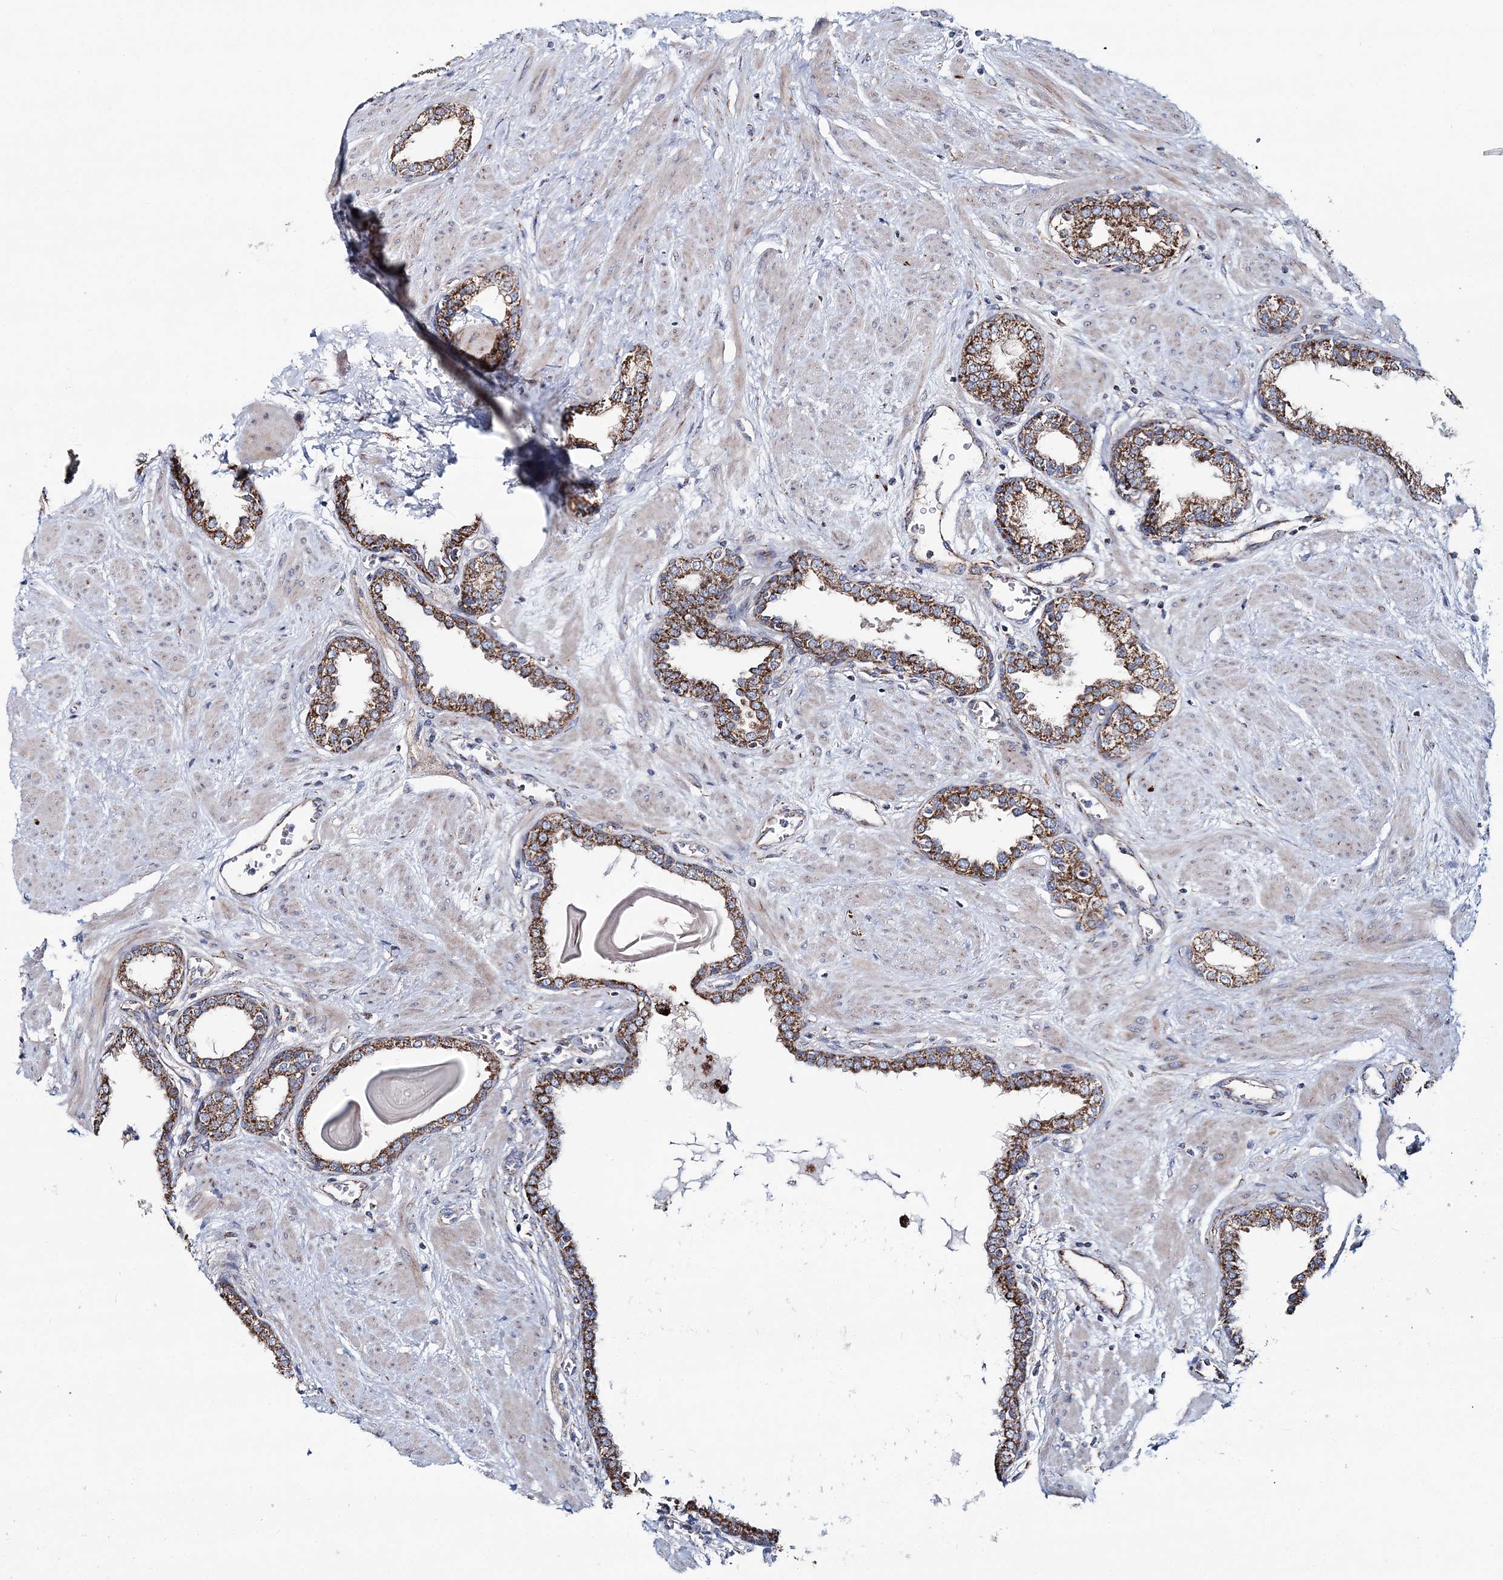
{"staining": {"intensity": "moderate", "quantity": ">75%", "location": "cytoplasmic/membranous"}, "tissue": "prostate", "cell_type": "Glandular cells", "image_type": "normal", "snomed": [{"axis": "morphology", "description": "Normal tissue, NOS"}, {"axis": "topography", "description": "Prostate"}], "caption": "IHC (DAB (3,3'-diaminobenzidine)) staining of normal prostate shows moderate cytoplasmic/membranous protein staining in approximately >75% of glandular cells. (Brightfield microscopy of DAB IHC at high magnification).", "gene": "ARHGAP6", "patient": {"sex": "male", "age": 51}}